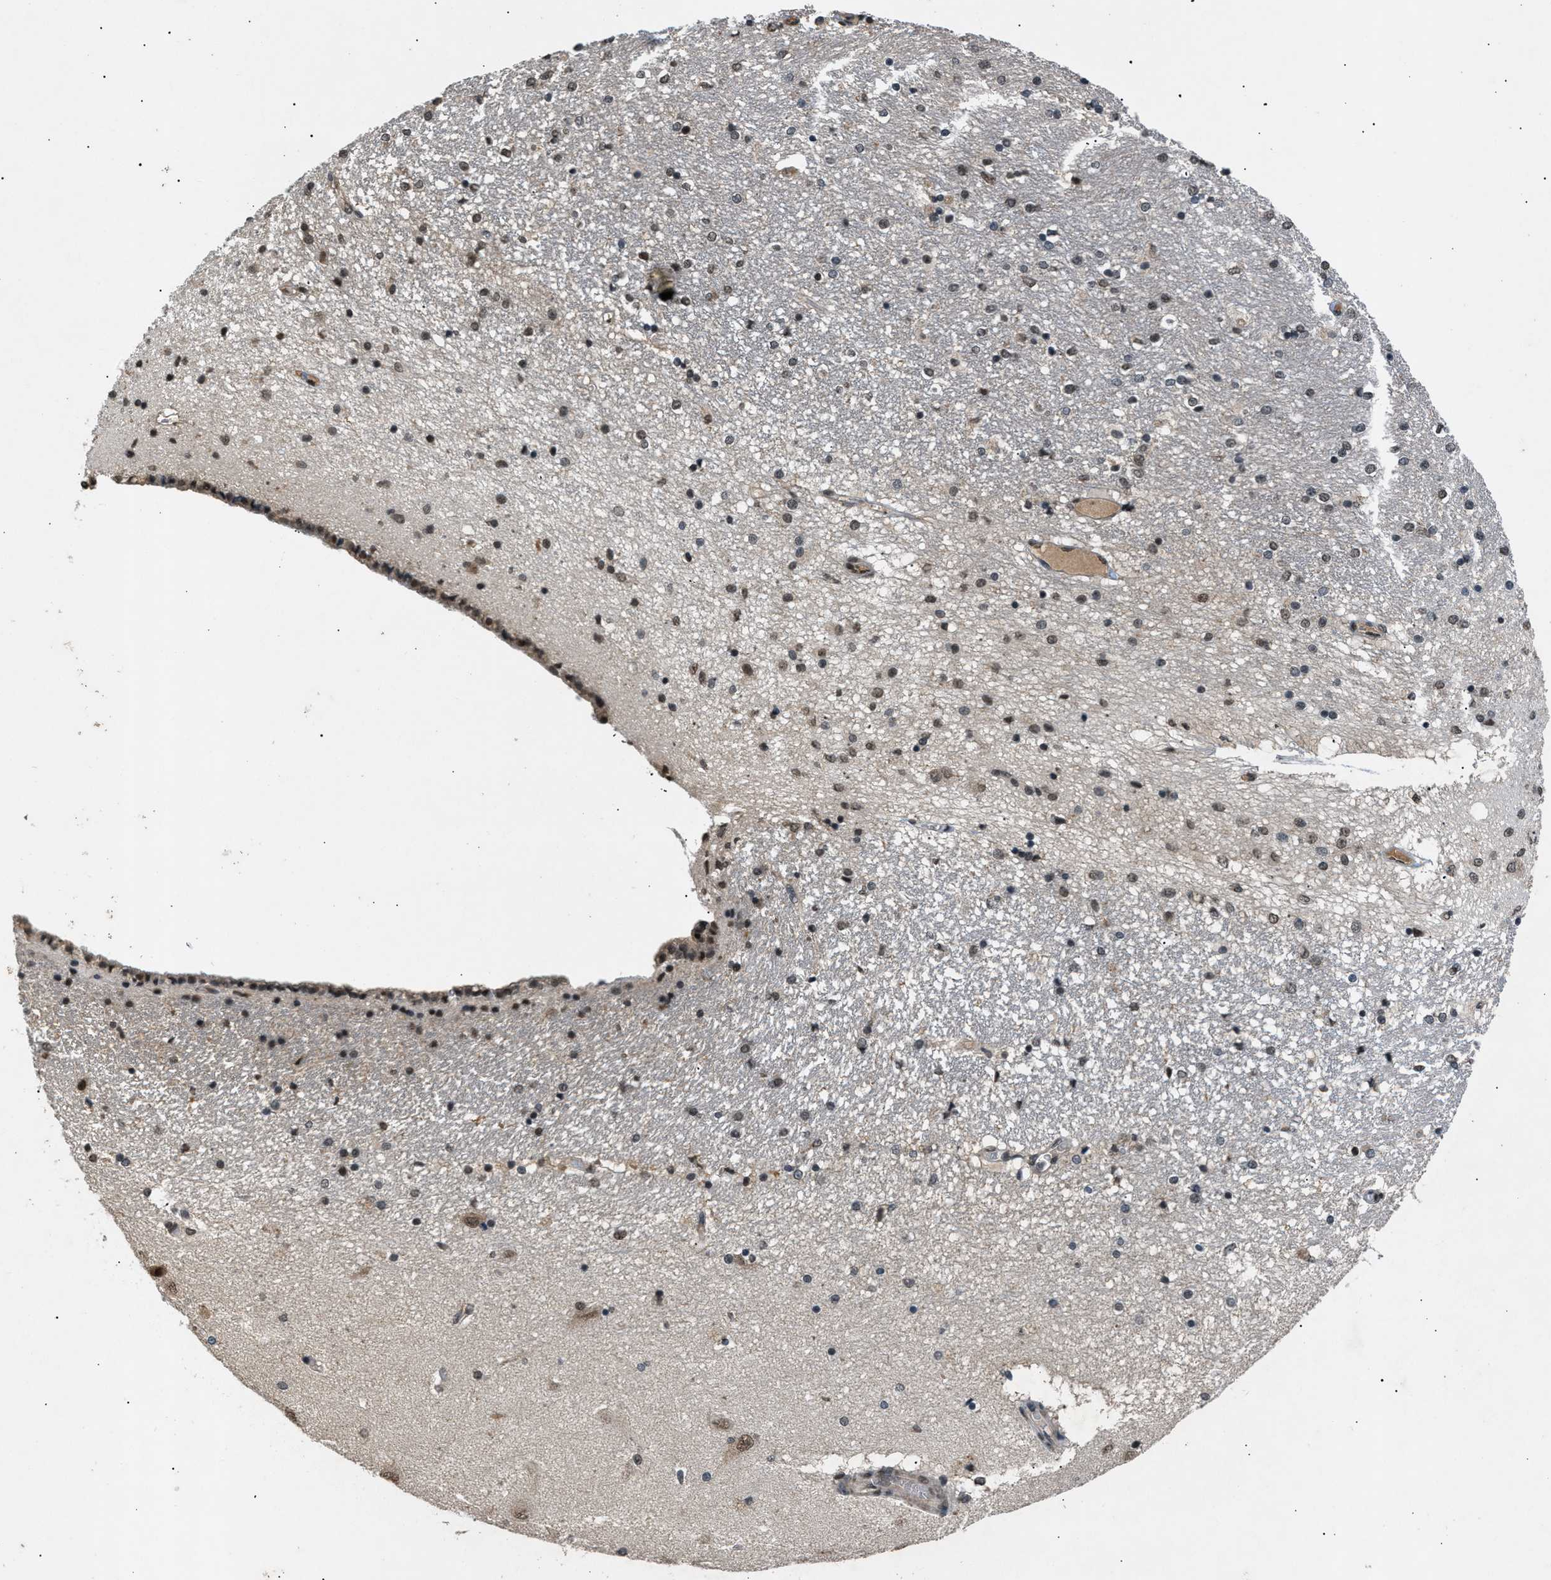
{"staining": {"intensity": "moderate", "quantity": "25%-75%", "location": "nuclear"}, "tissue": "hippocampus", "cell_type": "Glial cells", "image_type": "normal", "snomed": [{"axis": "morphology", "description": "Normal tissue, NOS"}, {"axis": "topography", "description": "Hippocampus"}], "caption": "Protein staining displays moderate nuclear positivity in about 25%-75% of glial cells in benign hippocampus. The staining is performed using DAB brown chromogen to label protein expression. The nuclei are counter-stained blue using hematoxylin.", "gene": "RBM5", "patient": {"sex": "female", "age": 54}}